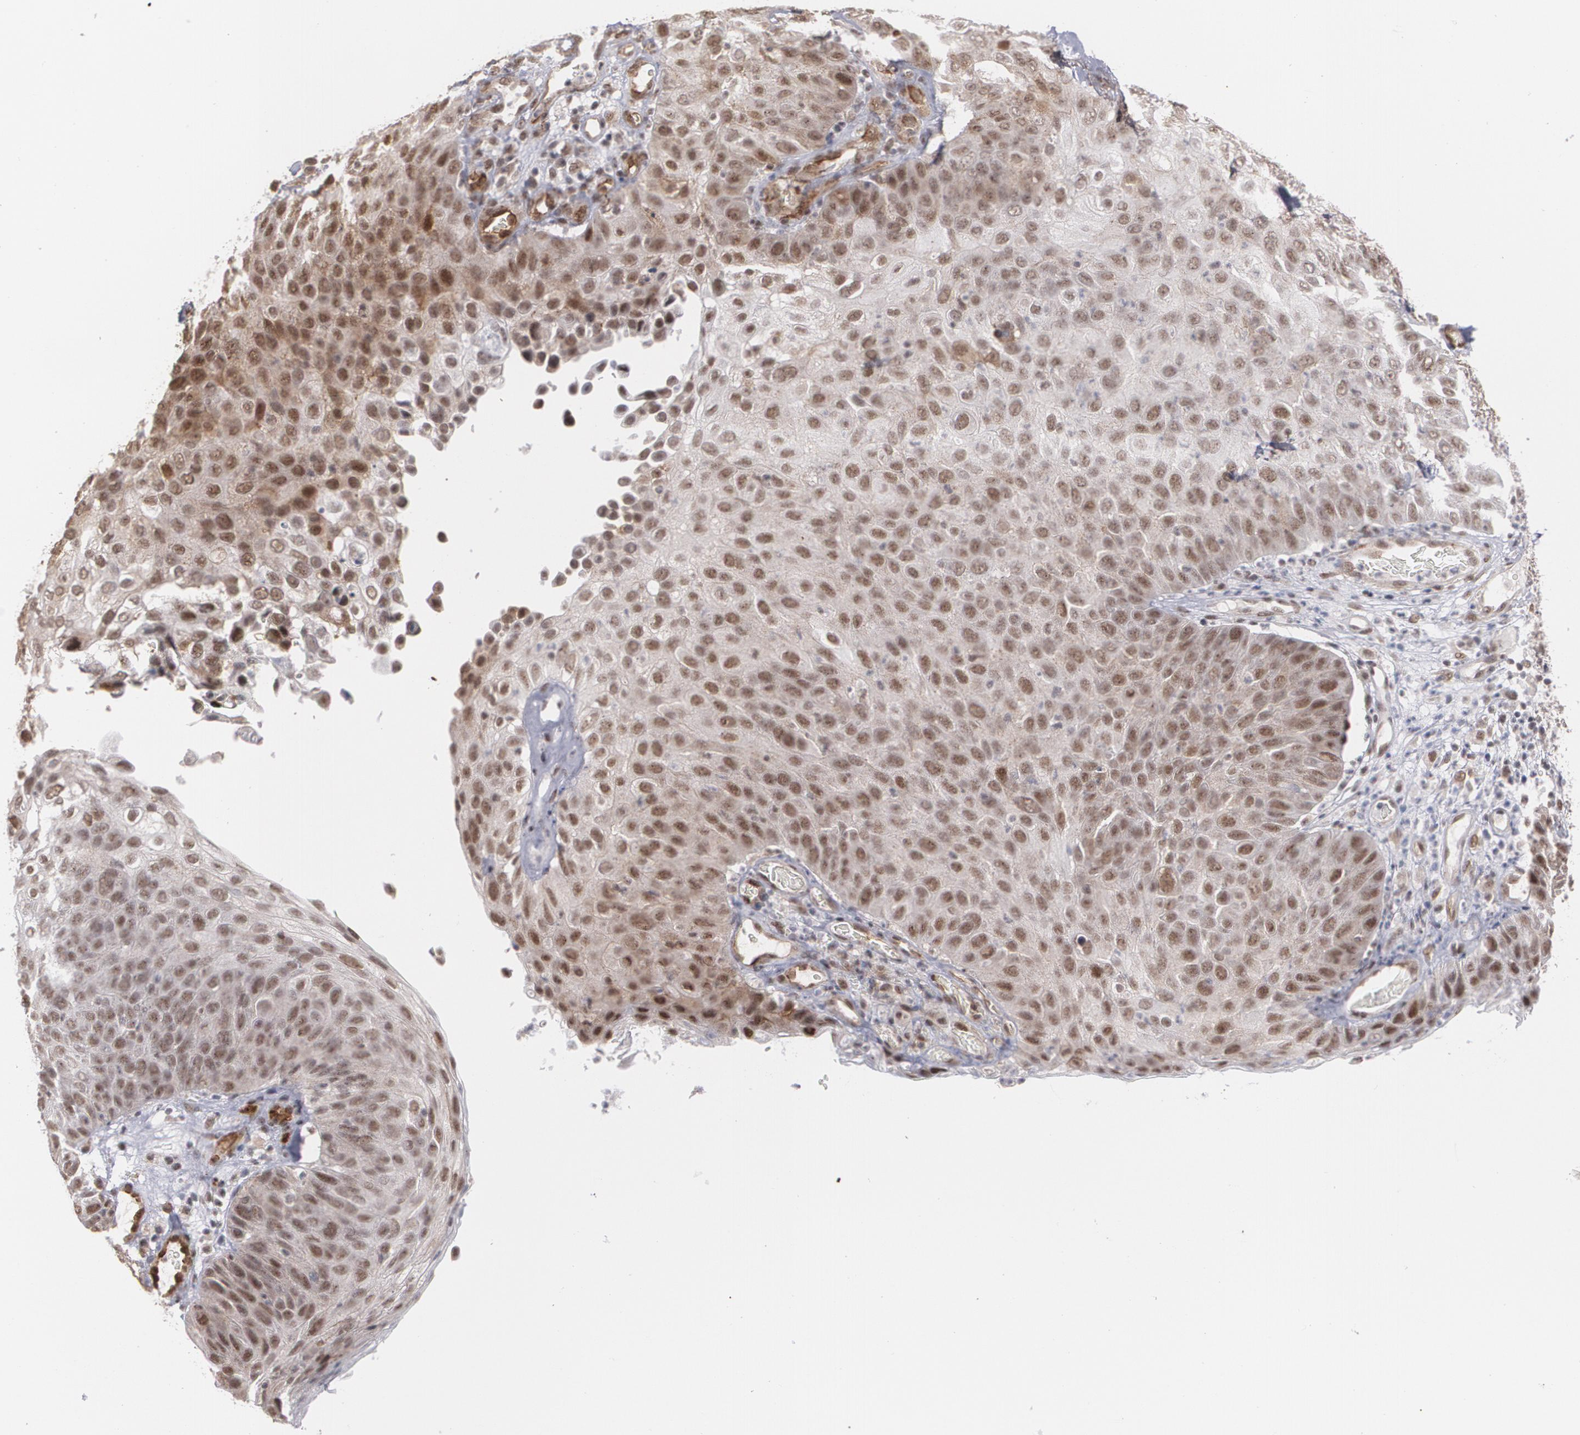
{"staining": {"intensity": "moderate", "quantity": ">75%", "location": "cytoplasmic/membranous,nuclear"}, "tissue": "skin cancer", "cell_type": "Tumor cells", "image_type": "cancer", "snomed": [{"axis": "morphology", "description": "Squamous cell carcinoma, NOS"}, {"axis": "topography", "description": "Skin"}], "caption": "The image reveals staining of skin cancer, revealing moderate cytoplasmic/membranous and nuclear protein staining (brown color) within tumor cells. The protein is shown in brown color, while the nuclei are stained blue.", "gene": "ZNF75A", "patient": {"sex": "male", "age": 87}}